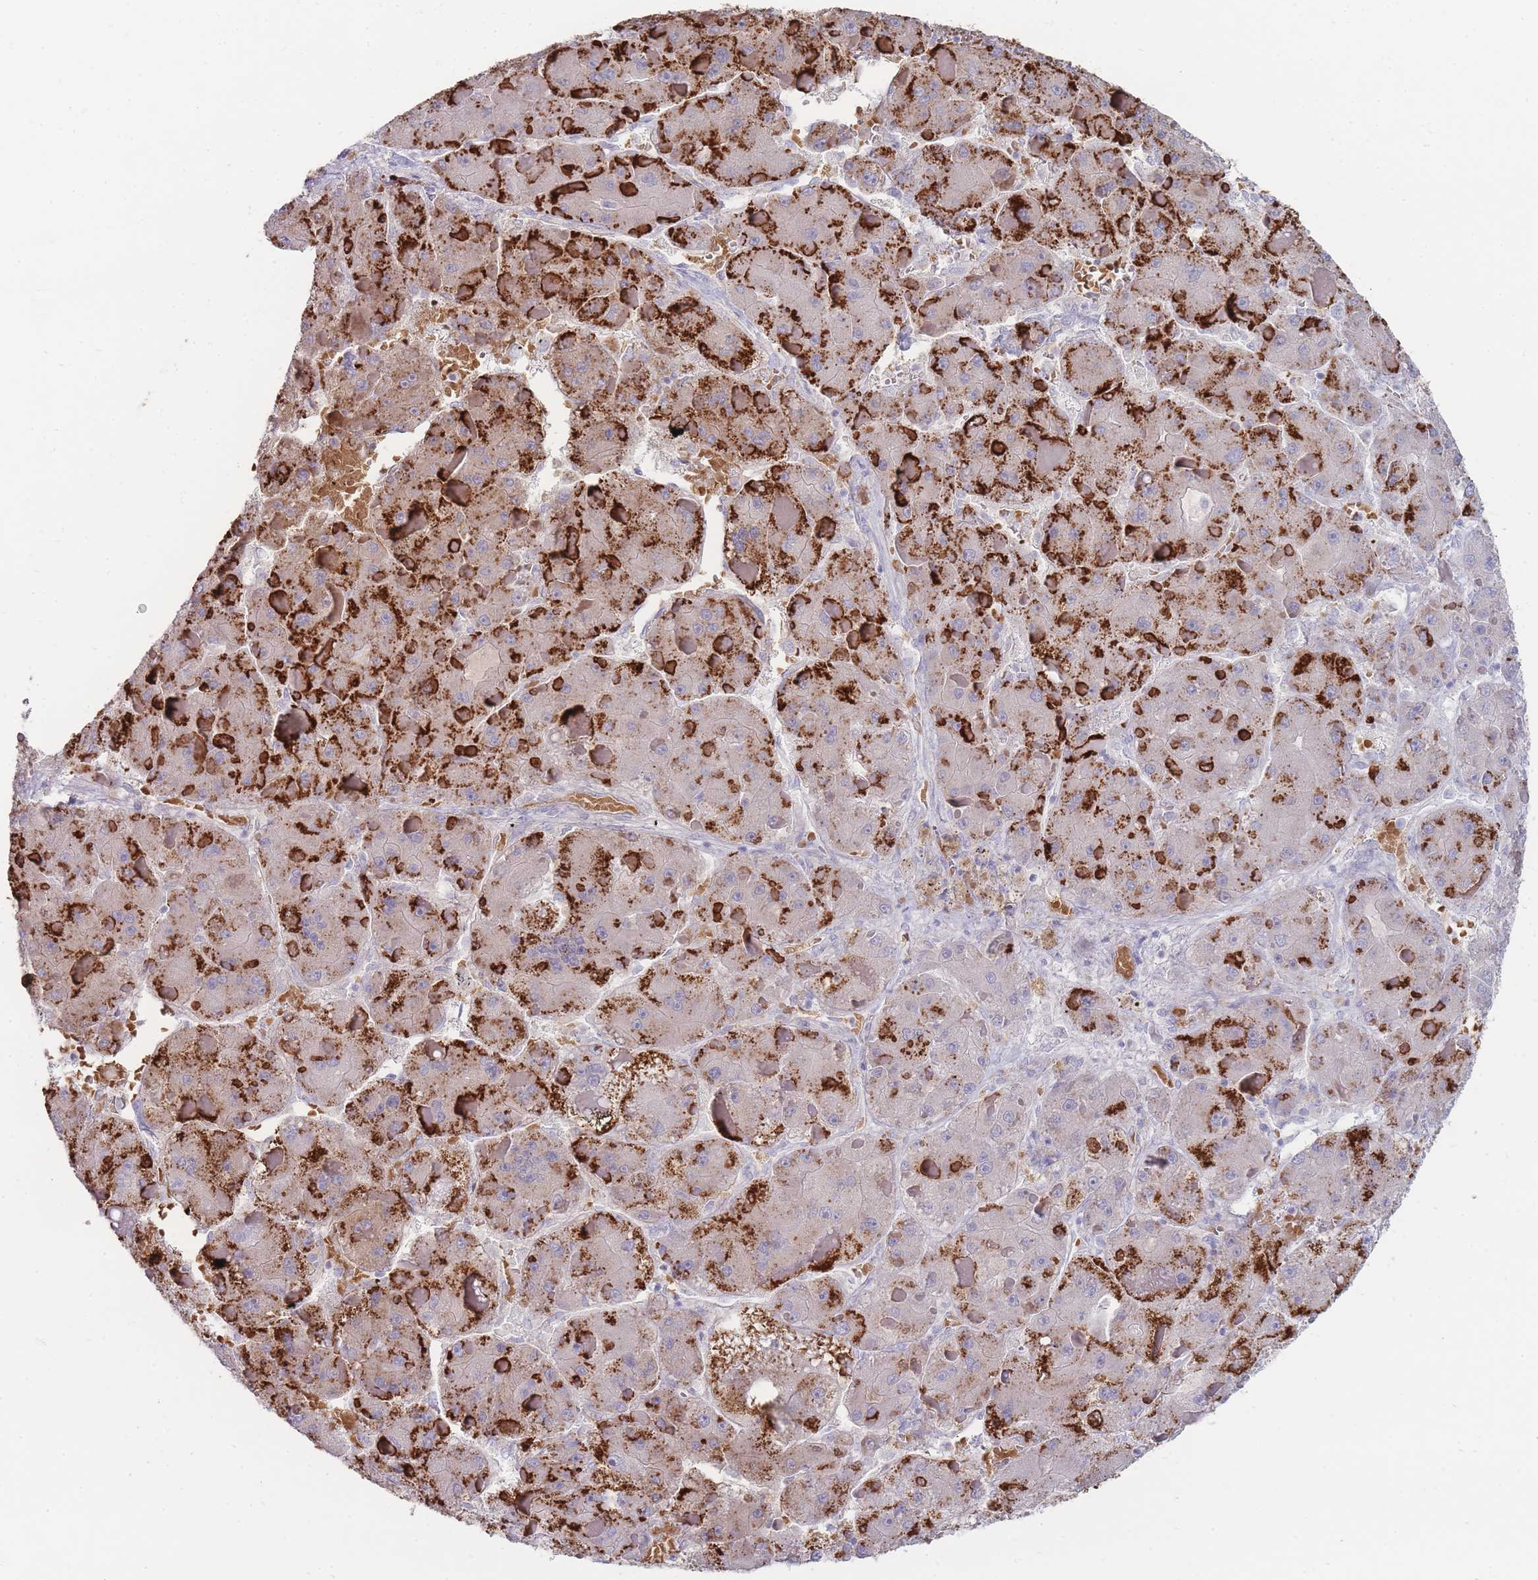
{"staining": {"intensity": "strong", "quantity": ">75%", "location": "cytoplasmic/membranous"}, "tissue": "liver cancer", "cell_type": "Tumor cells", "image_type": "cancer", "snomed": [{"axis": "morphology", "description": "Carcinoma, Hepatocellular, NOS"}, {"axis": "topography", "description": "Liver"}], "caption": "Strong cytoplasmic/membranous expression is appreciated in about >75% of tumor cells in liver cancer.", "gene": "HBG2", "patient": {"sex": "female", "age": 73}}